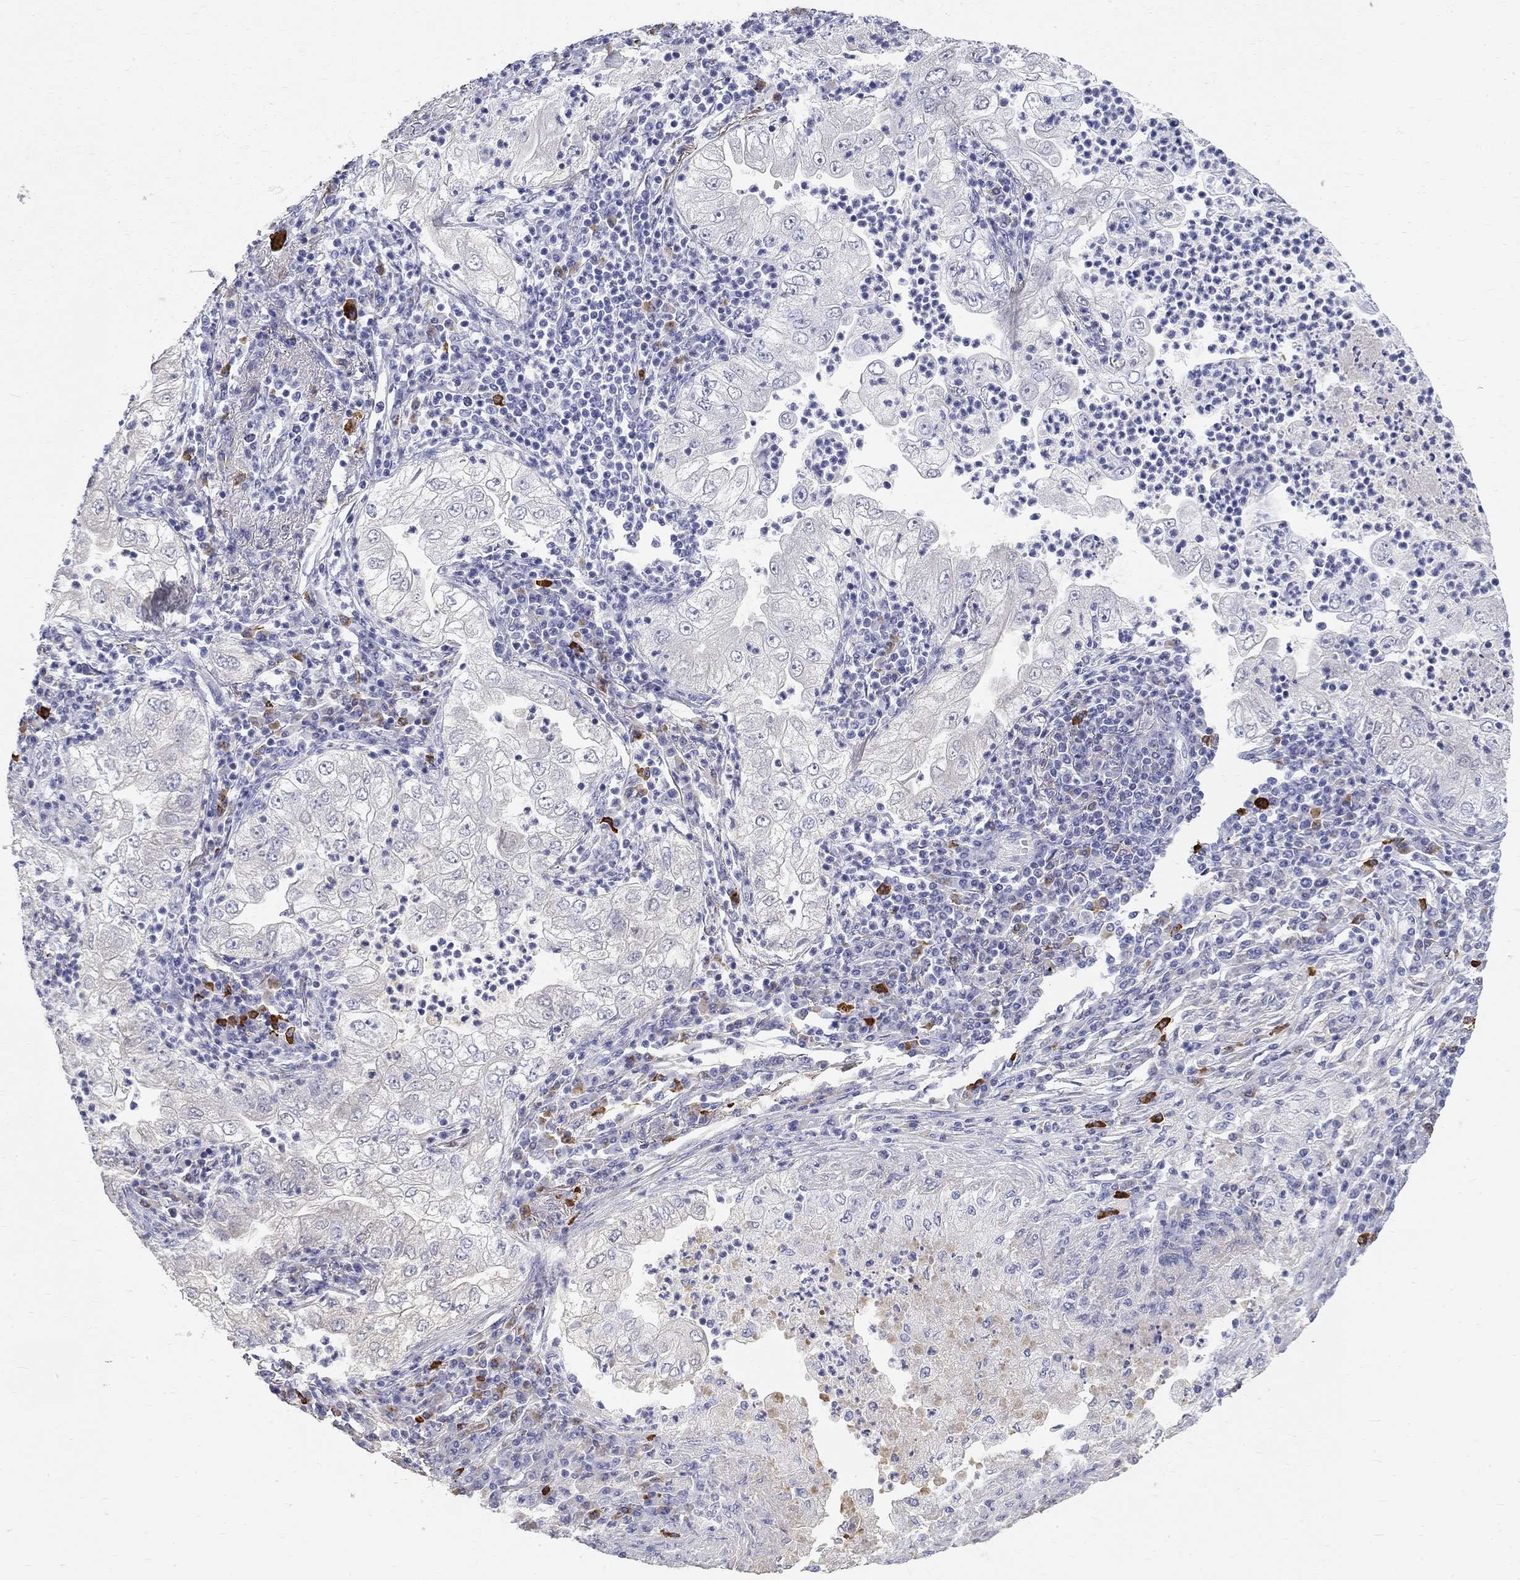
{"staining": {"intensity": "negative", "quantity": "none", "location": "none"}, "tissue": "lung cancer", "cell_type": "Tumor cells", "image_type": "cancer", "snomed": [{"axis": "morphology", "description": "Adenocarcinoma, NOS"}, {"axis": "topography", "description": "Lung"}], "caption": "Photomicrograph shows no significant protein expression in tumor cells of lung cancer (adenocarcinoma).", "gene": "PHOX2B", "patient": {"sex": "female", "age": 73}}